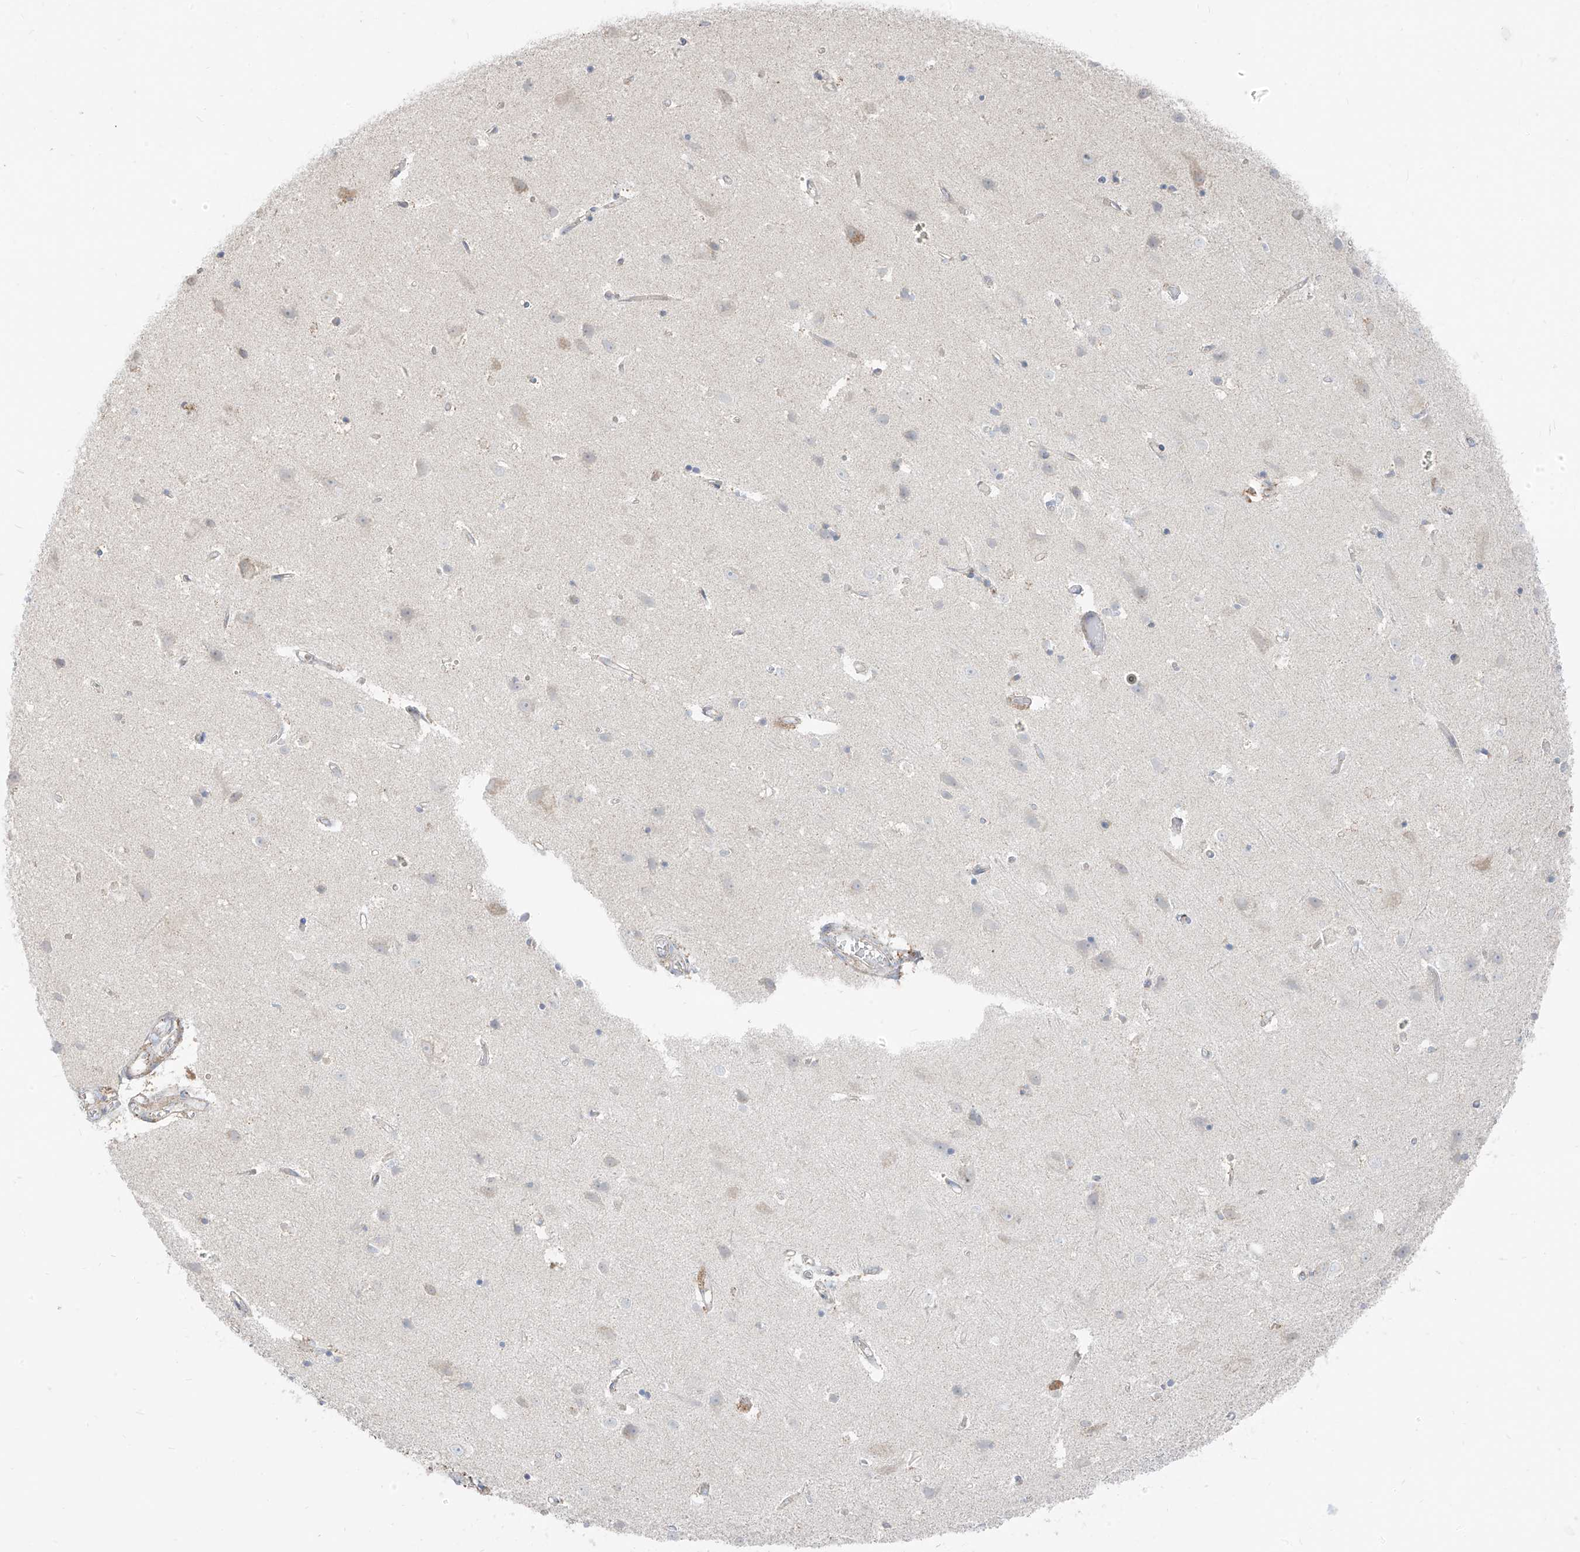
{"staining": {"intensity": "weak", "quantity": "<25%", "location": "cytoplasmic/membranous"}, "tissue": "cerebral cortex", "cell_type": "Endothelial cells", "image_type": "normal", "snomed": [{"axis": "morphology", "description": "Normal tissue, NOS"}, {"axis": "topography", "description": "Cerebral cortex"}], "caption": "Immunohistochemical staining of normal cerebral cortex reveals no significant positivity in endothelial cells.", "gene": "ETHE1", "patient": {"sex": "male", "age": 54}}